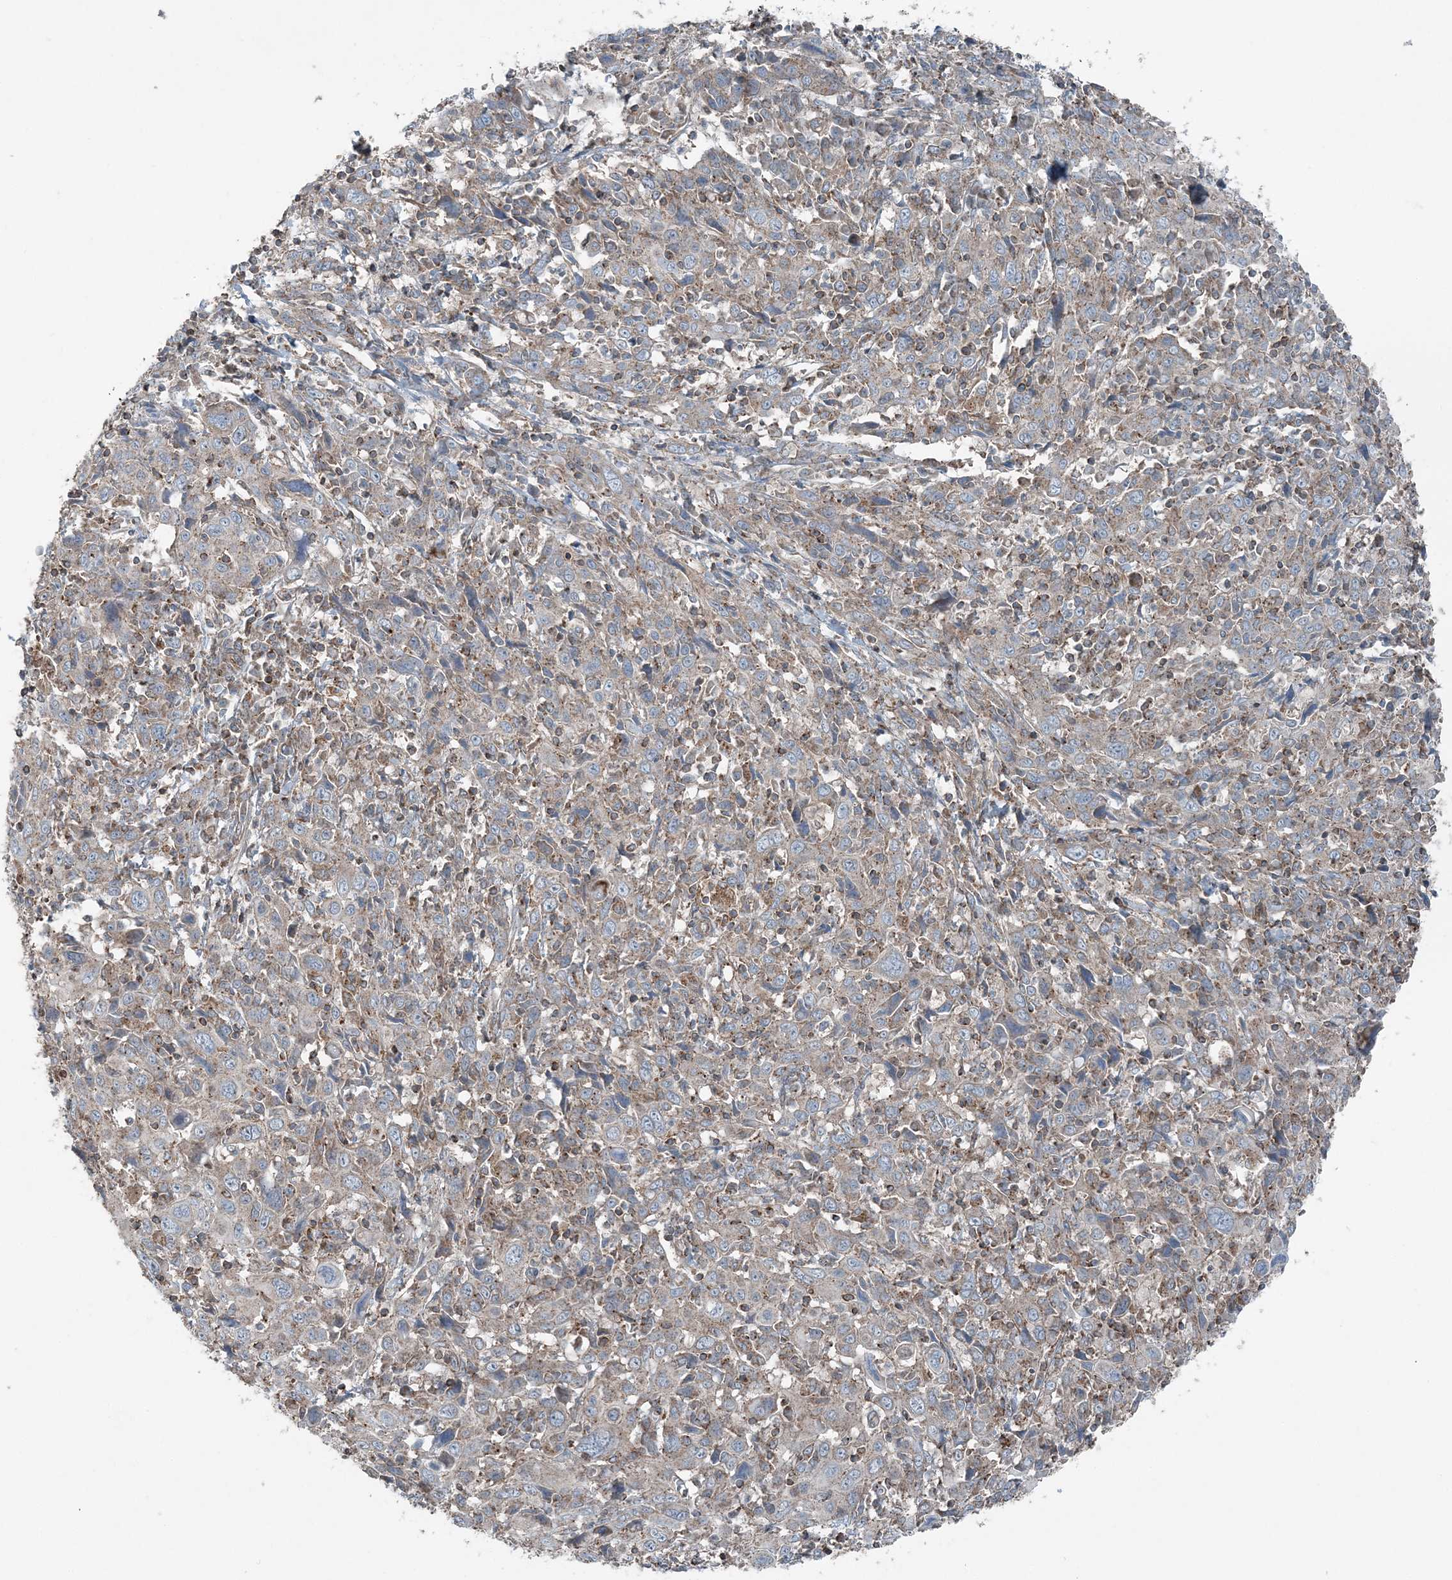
{"staining": {"intensity": "weak", "quantity": "25%-75%", "location": "cytoplasmic/membranous"}, "tissue": "cervical cancer", "cell_type": "Tumor cells", "image_type": "cancer", "snomed": [{"axis": "morphology", "description": "Squamous cell carcinoma, NOS"}, {"axis": "topography", "description": "Cervix"}], "caption": "High-power microscopy captured an immunohistochemistry (IHC) photomicrograph of cervical cancer, revealing weak cytoplasmic/membranous expression in approximately 25%-75% of tumor cells.", "gene": "KY", "patient": {"sex": "female", "age": 46}}